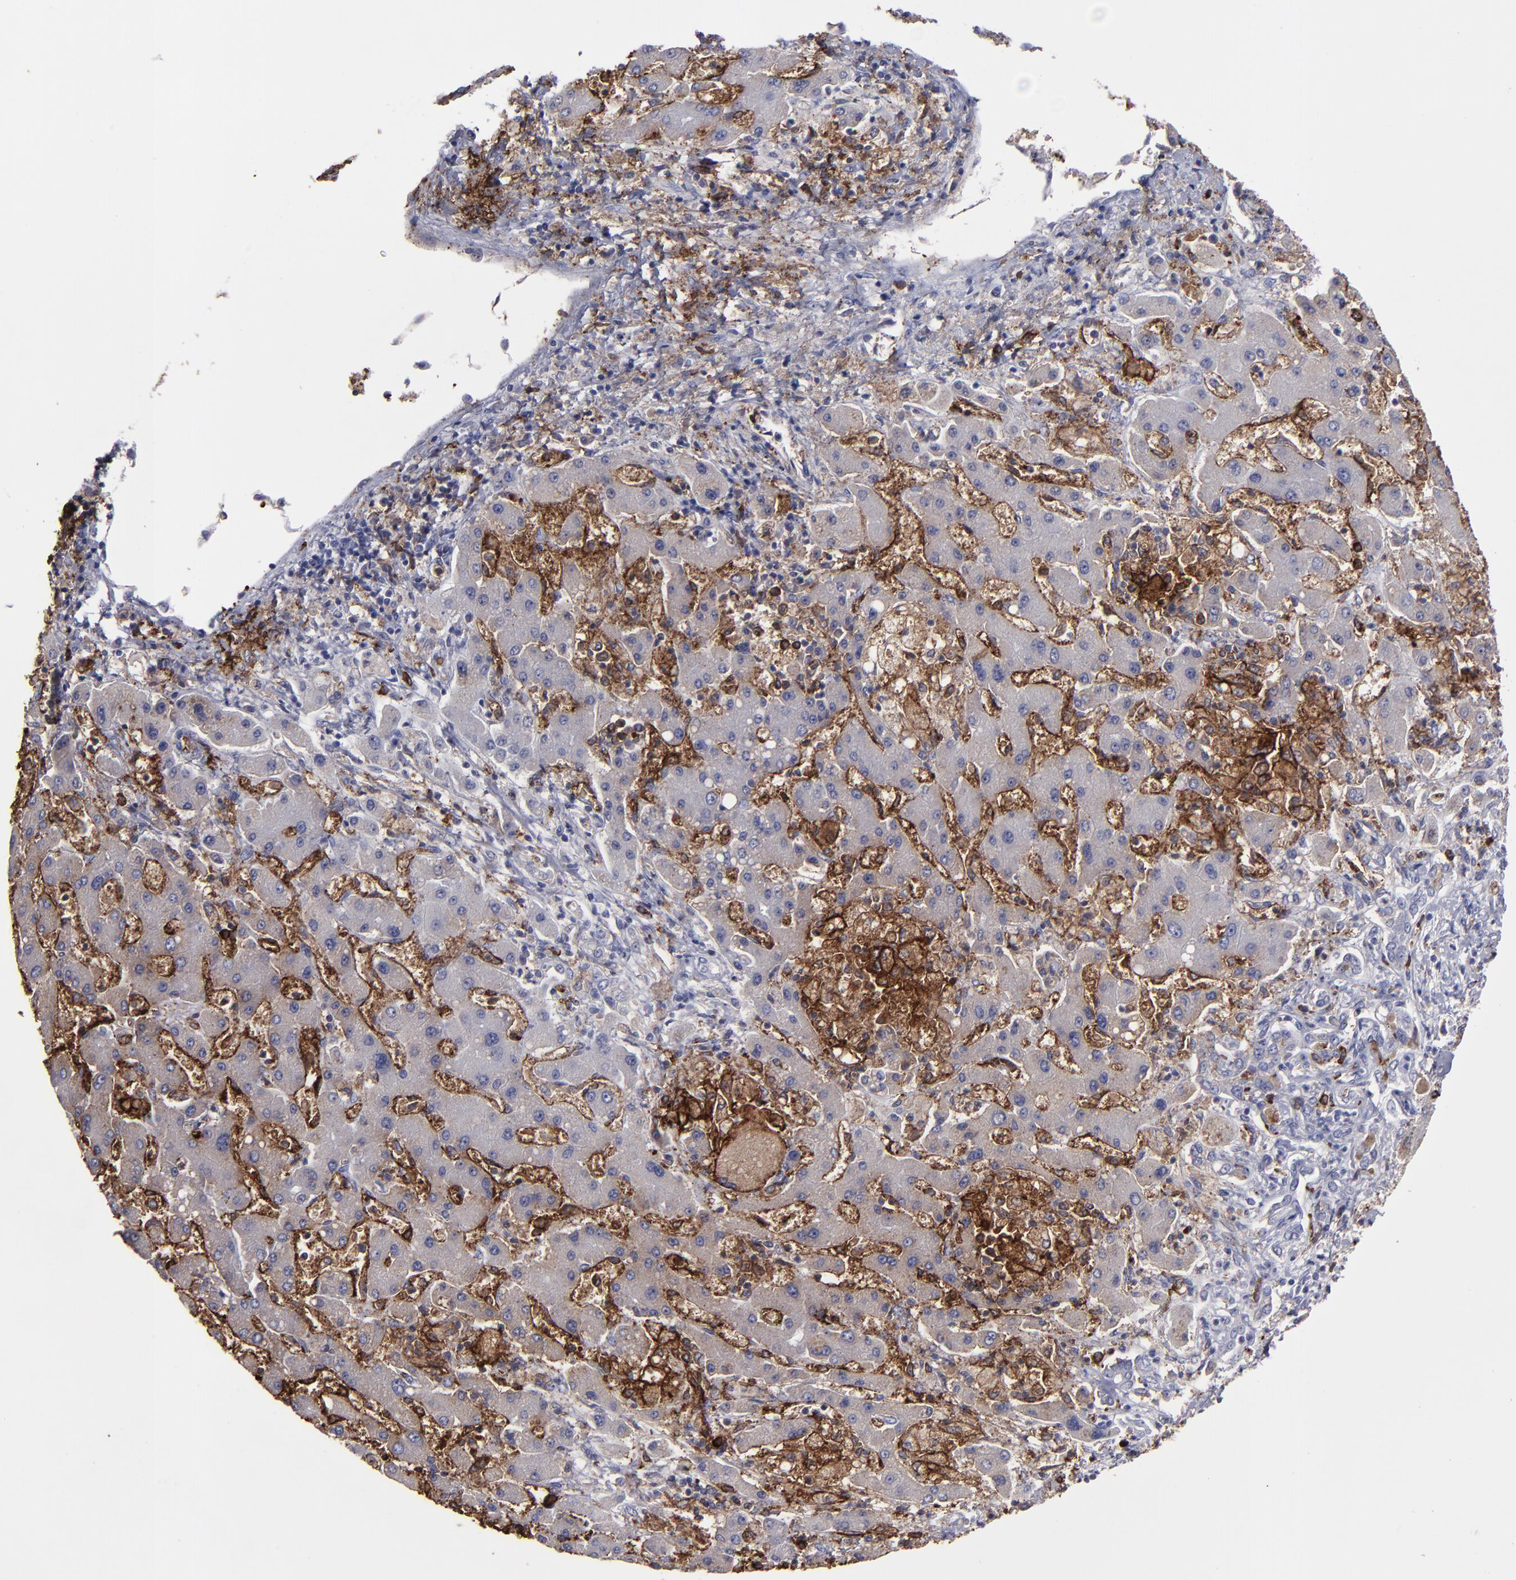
{"staining": {"intensity": "negative", "quantity": "none", "location": "none"}, "tissue": "liver cancer", "cell_type": "Tumor cells", "image_type": "cancer", "snomed": [{"axis": "morphology", "description": "Cholangiocarcinoma"}, {"axis": "topography", "description": "Liver"}], "caption": "Liver cholangiocarcinoma stained for a protein using immunohistochemistry (IHC) demonstrates no expression tumor cells.", "gene": "CD36", "patient": {"sex": "male", "age": 50}}